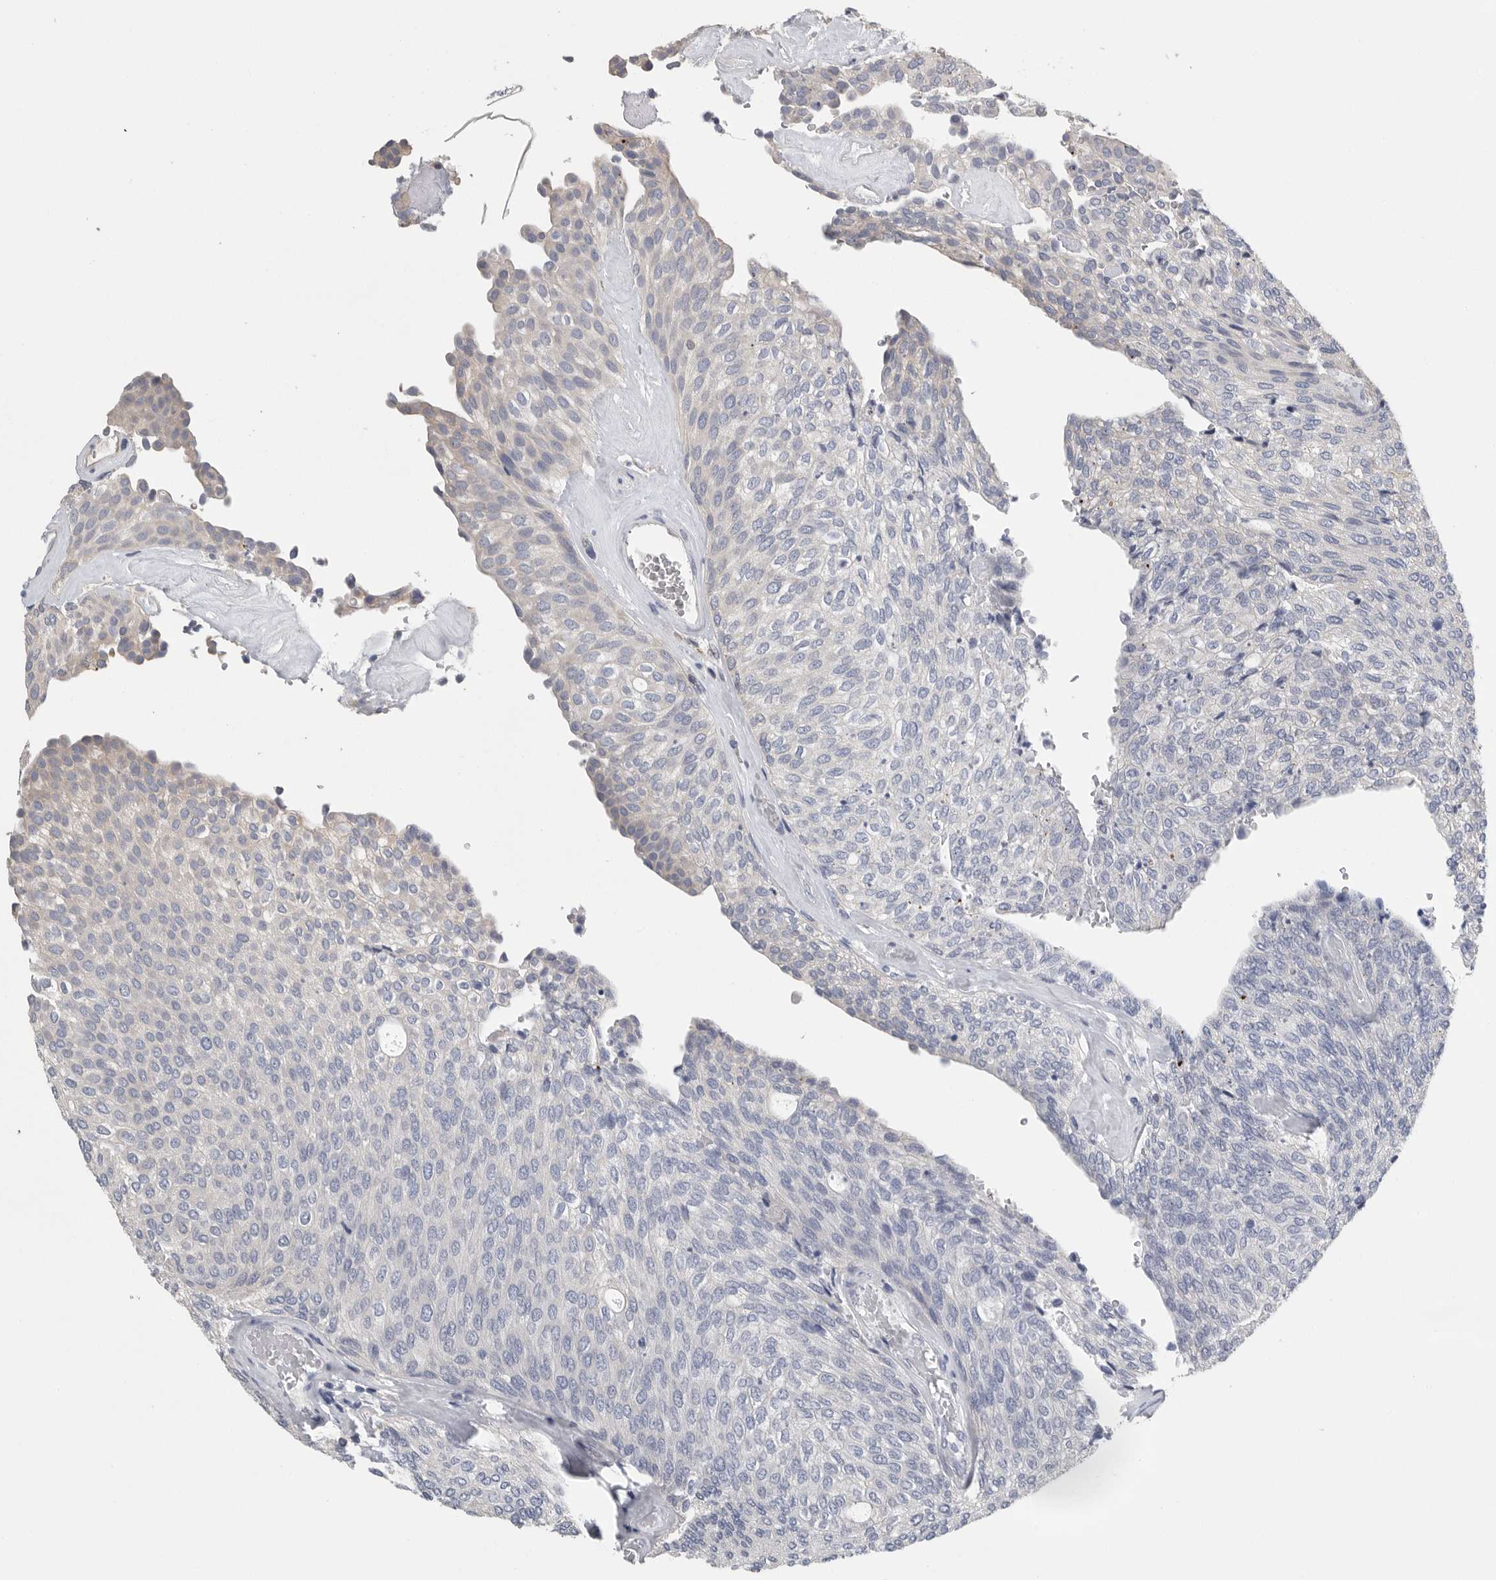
{"staining": {"intensity": "negative", "quantity": "none", "location": "none"}, "tissue": "urothelial cancer", "cell_type": "Tumor cells", "image_type": "cancer", "snomed": [{"axis": "morphology", "description": "Urothelial carcinoma, Low grade"}, {"axis": "topography", "description": "Urinary bladder"}], "caption": "Tumor cells are negative for protein expression in human urothelial cancer.", "gene": "PDCD4", "patient": {"sex": "female", "age": 79}}